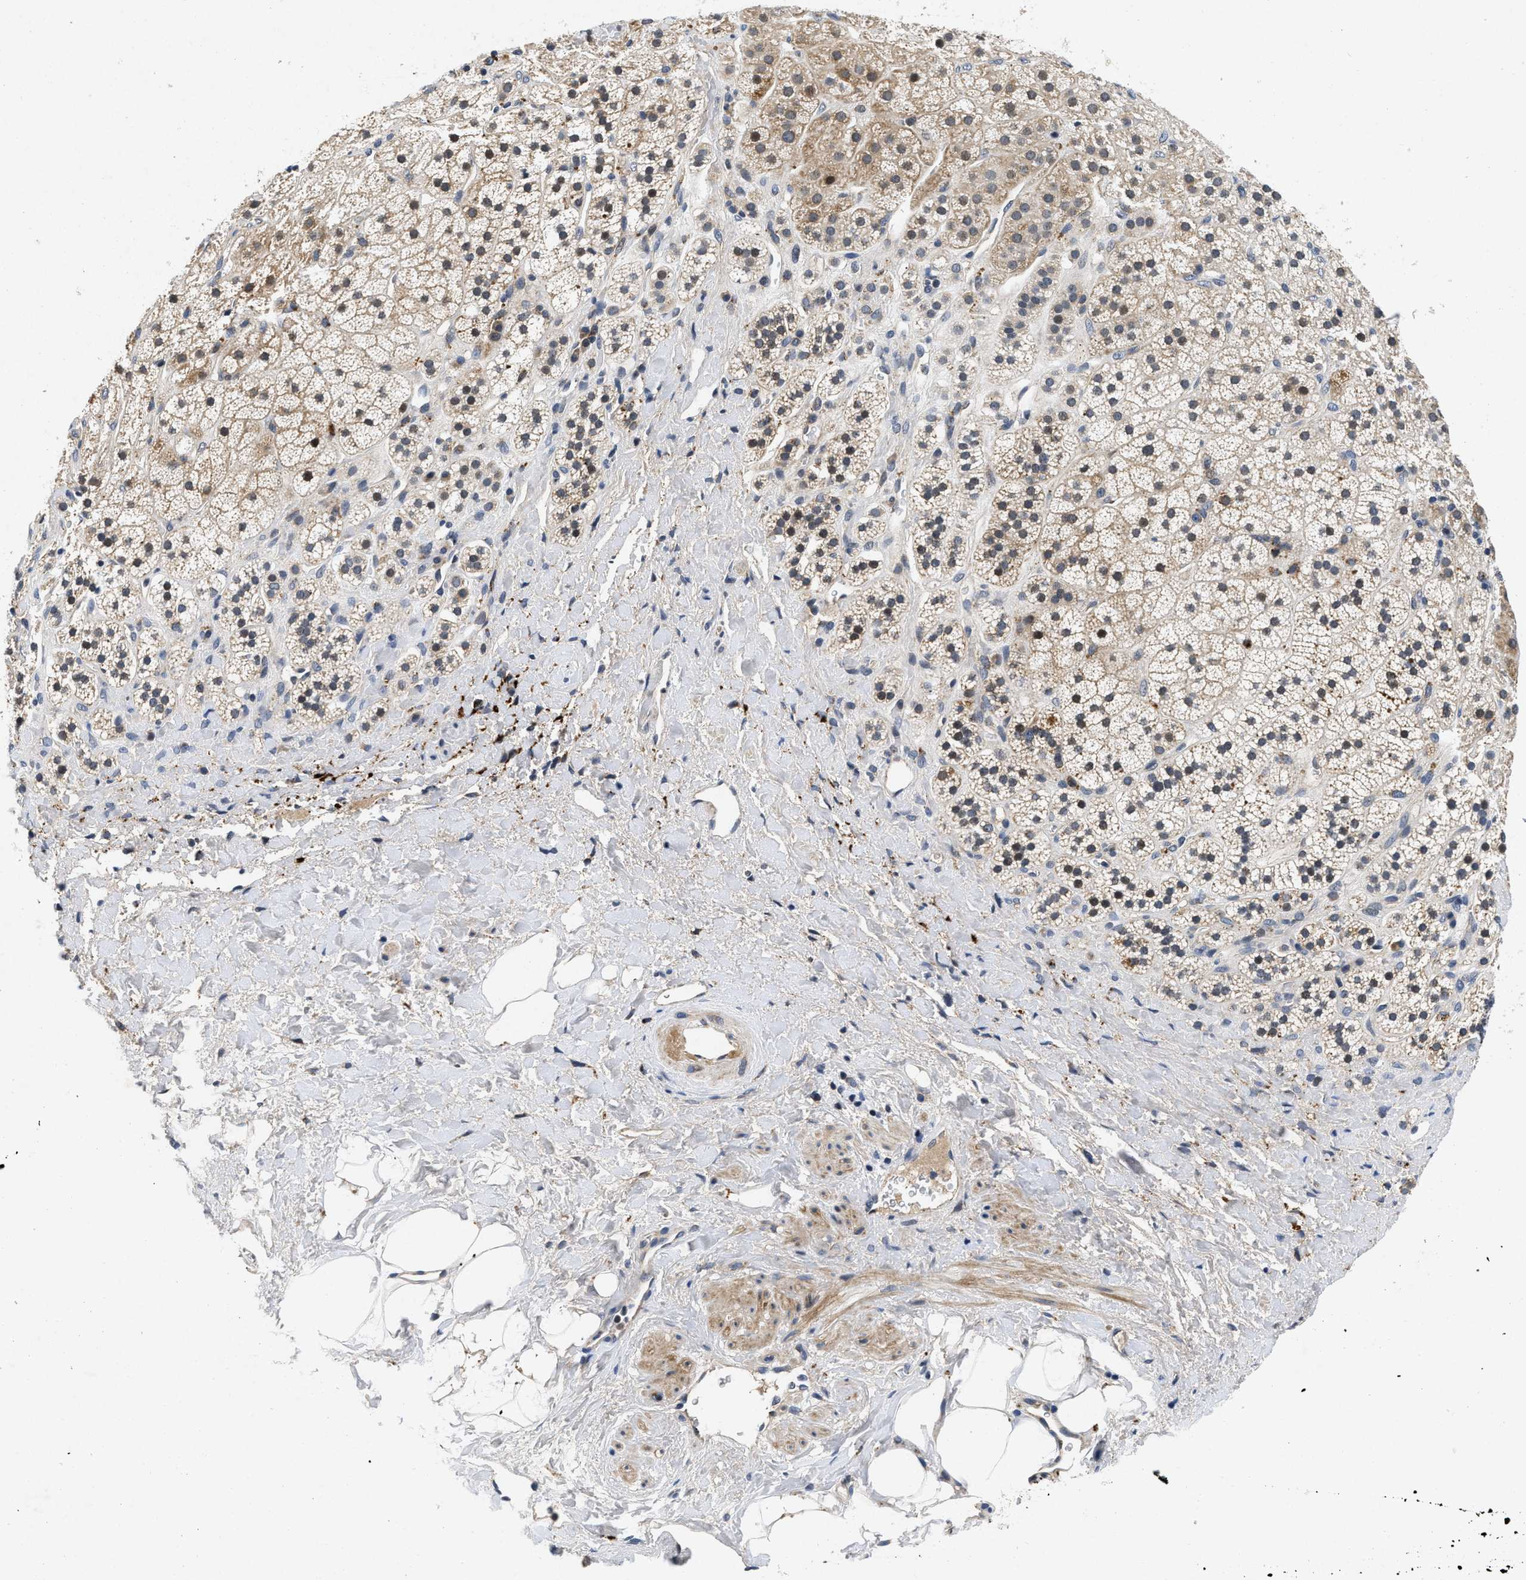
{"staining": {"intensity": "moderate", "quantity": ">75%", "location": "cytoplasmic/membranous"}, "tissue": "adrenal gland", "cell_type": "Glandular cells", "image_type": "normal", "snomed": [{"axis": "morphology", "description": "Normal tissue, NOS"}, {"axis": "topography", "description": "Adrenal gland"}], "caption": "Adrenal gland stained with immunohistochemistry exhibits moderate cytoplasmic/membranous positivity in about >75% of glandular cells.", "gene": "PDP1", "patient": {"sex": "male", "age": 56}}